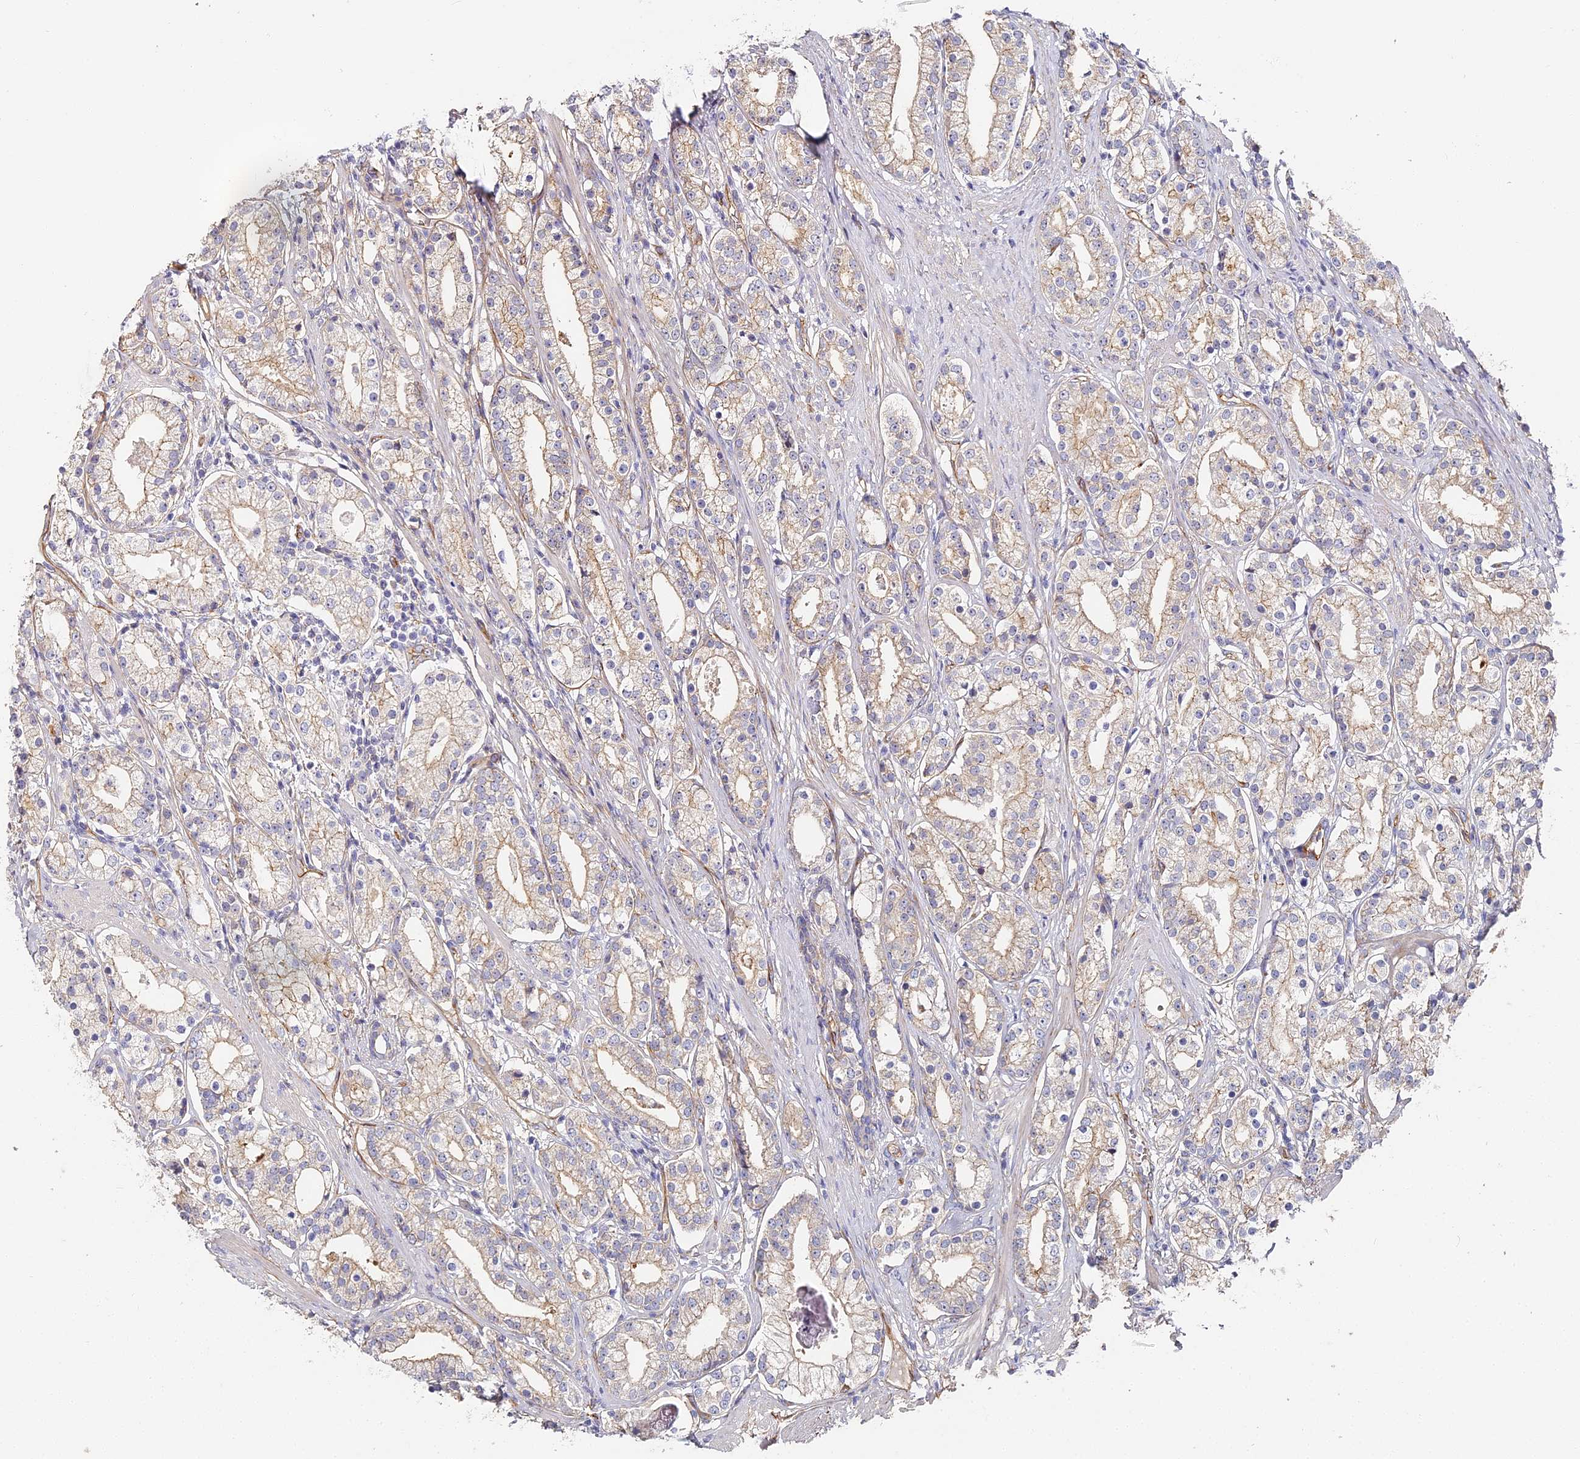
{"staining": {"intensity": "weak", "quantity": "<25%", "location": "cytoplasmic/membranous"}, "tissue": "prostate cancer", "cell_type": "Tumor cells", "image_type": "cancer", "snomed": [{"axis": "morphology", "description": "Adenocarcinoma, High grade"}, {"axis": "topography", "description": "Prostate"}], "caption": "IHC of human prostate cancer (high-grade adenocarcinoma) exhibits no staining in tumor cells.", "gene": "CCDC30", "patient": {"sex": "male", "age": 69}}